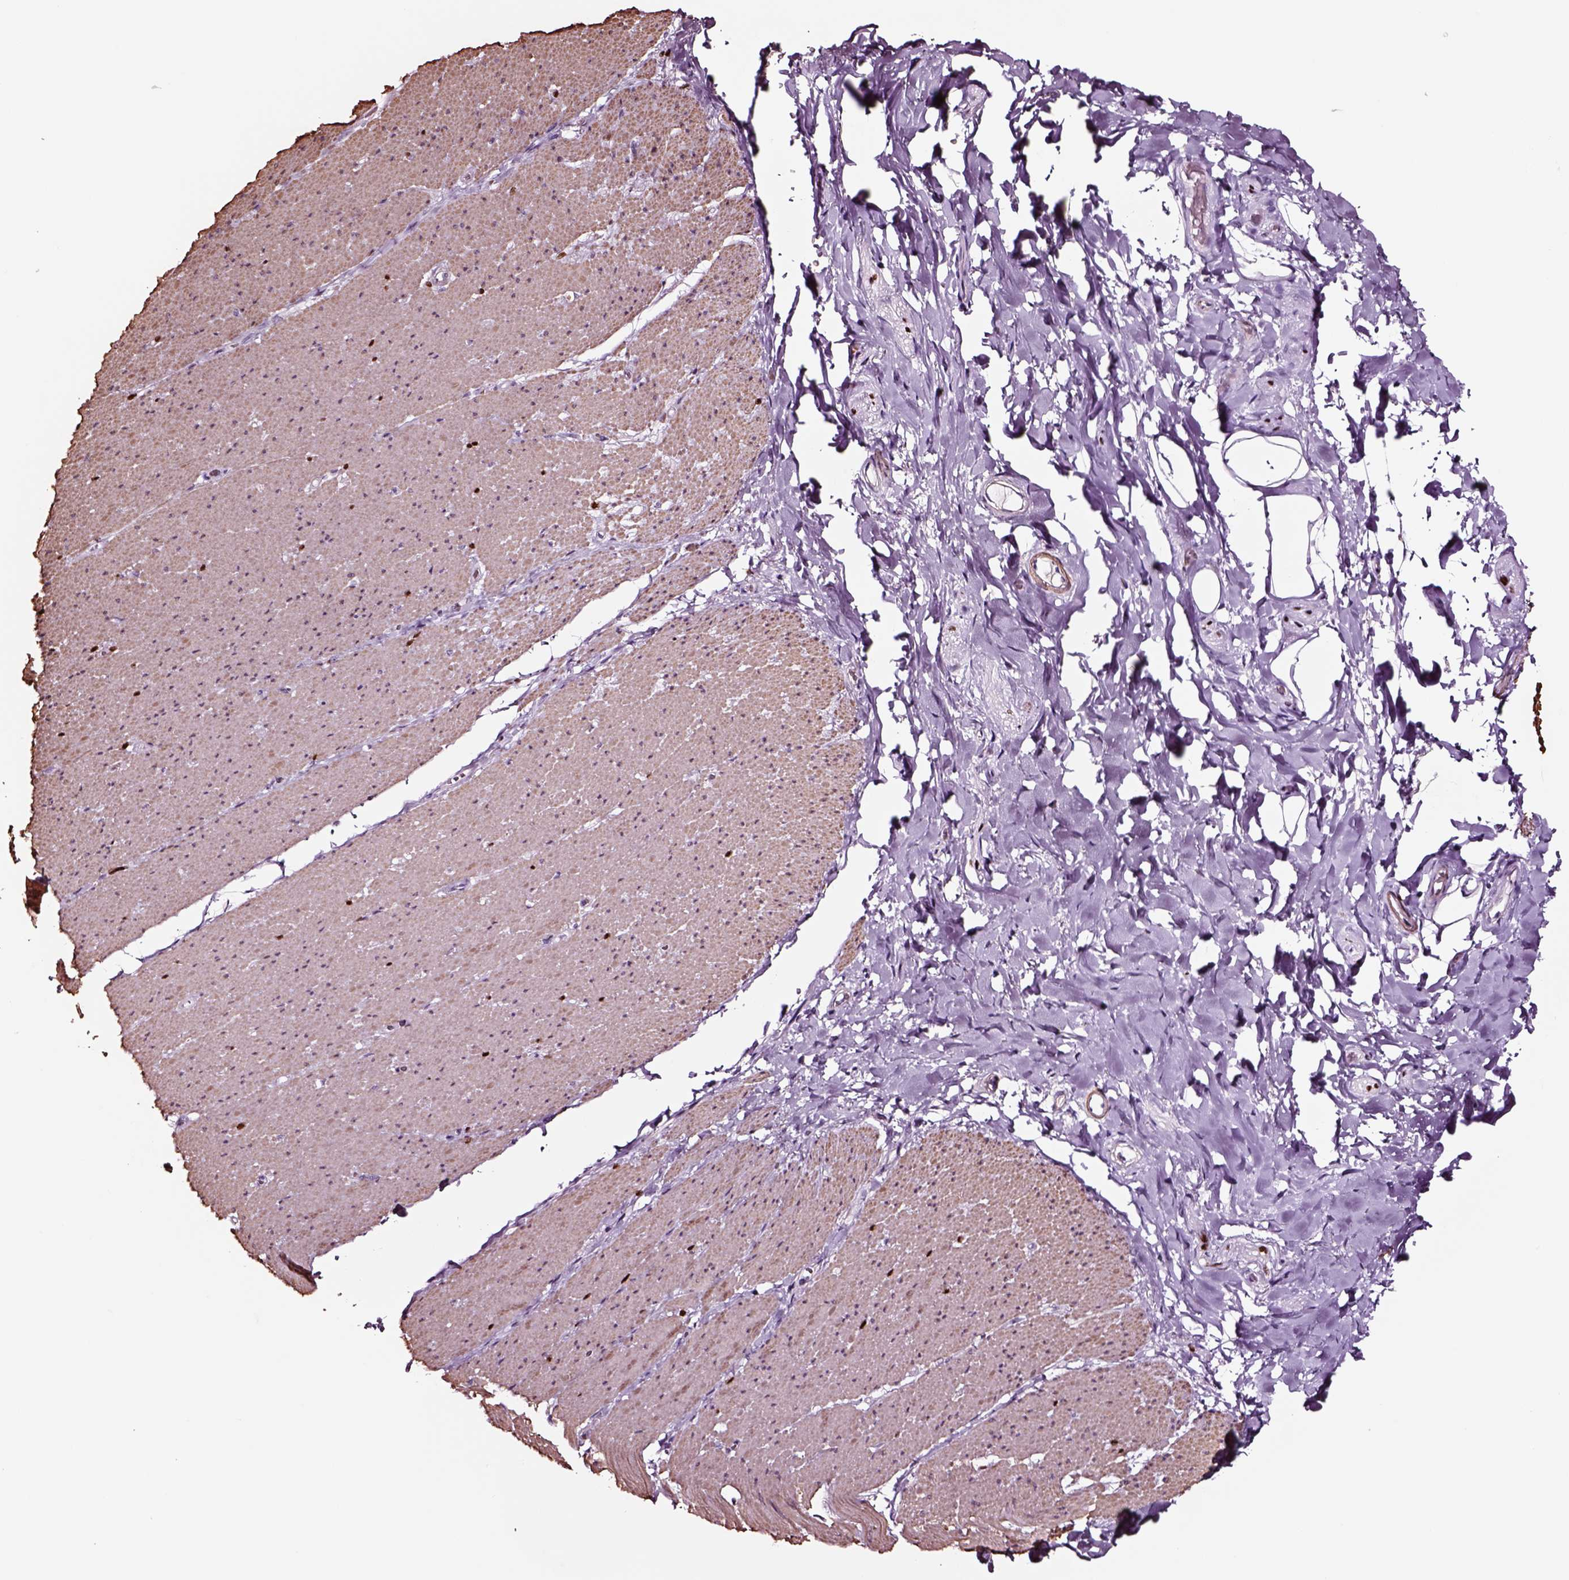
{"staining": {"intensity": "moderate", "quantity": ">75%", "location": "cytoplasmic/membranous"}, "tissue": "smooth muscle", "cell_type": "Smooth muscle cells", "image_type": "normal", "snomed": [{"axis": "morphology", "description": "Normal tissue, NOS"}, {"axis": "topography", "description": "Smooth muscle"}, {"axis": "topography", "description": "Rectum"}], "caption": "Immunohistochemistry (IHC) staining of unremarkable smooth muscle, which shows medium levels of moderate cytoplasmic/membranous expression in about >75% of smooth muscle cells indicating moderate cytoplasmic/membranous protein positivity. The staining was performed using DAB (brown) for protein detection and nuclei were counterstained in hematoxylin (blue).", "gene": "SOX10", "patient": {"sex": "male", "age": 53}}